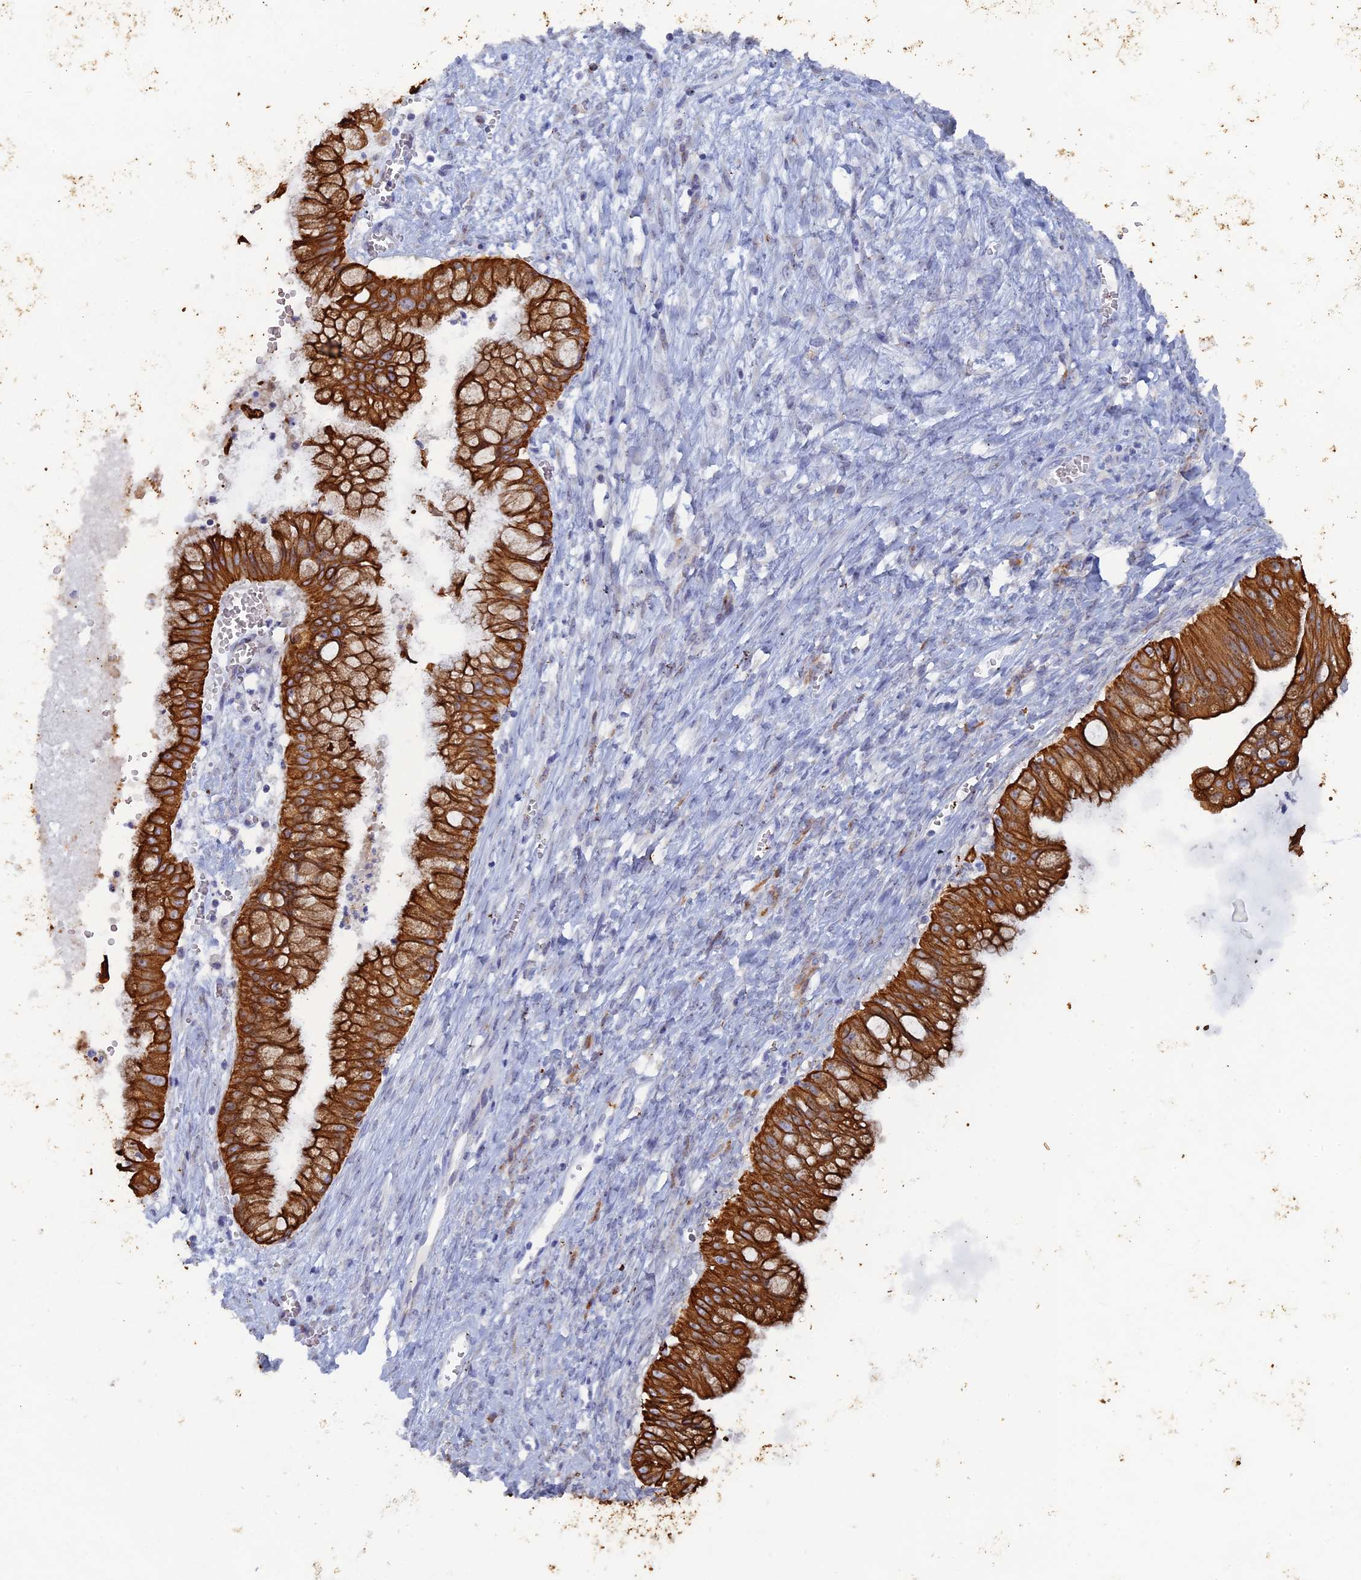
{"staining": {"intensity": "strong", "quantity": ">75%", "location": "cytoplasmic/membranous"}, "tissue": "ovarian cancer", "cell_type": "Tumor cells", "image_type": "cancer", "snomed": [{"axis": "morphology", "description": "Cystadenocarcinoma, mucinous, NOS"}, {"axis": "topography", "description": "Ovary"}], "caption": "Protein staining by IHC reveals strong cytoplasmic/membranous positivity in about >75% of tumor cells in ovarian cancer.", "gene": "SRFBP1", "patient": {"sex": "female", "age": 70}}